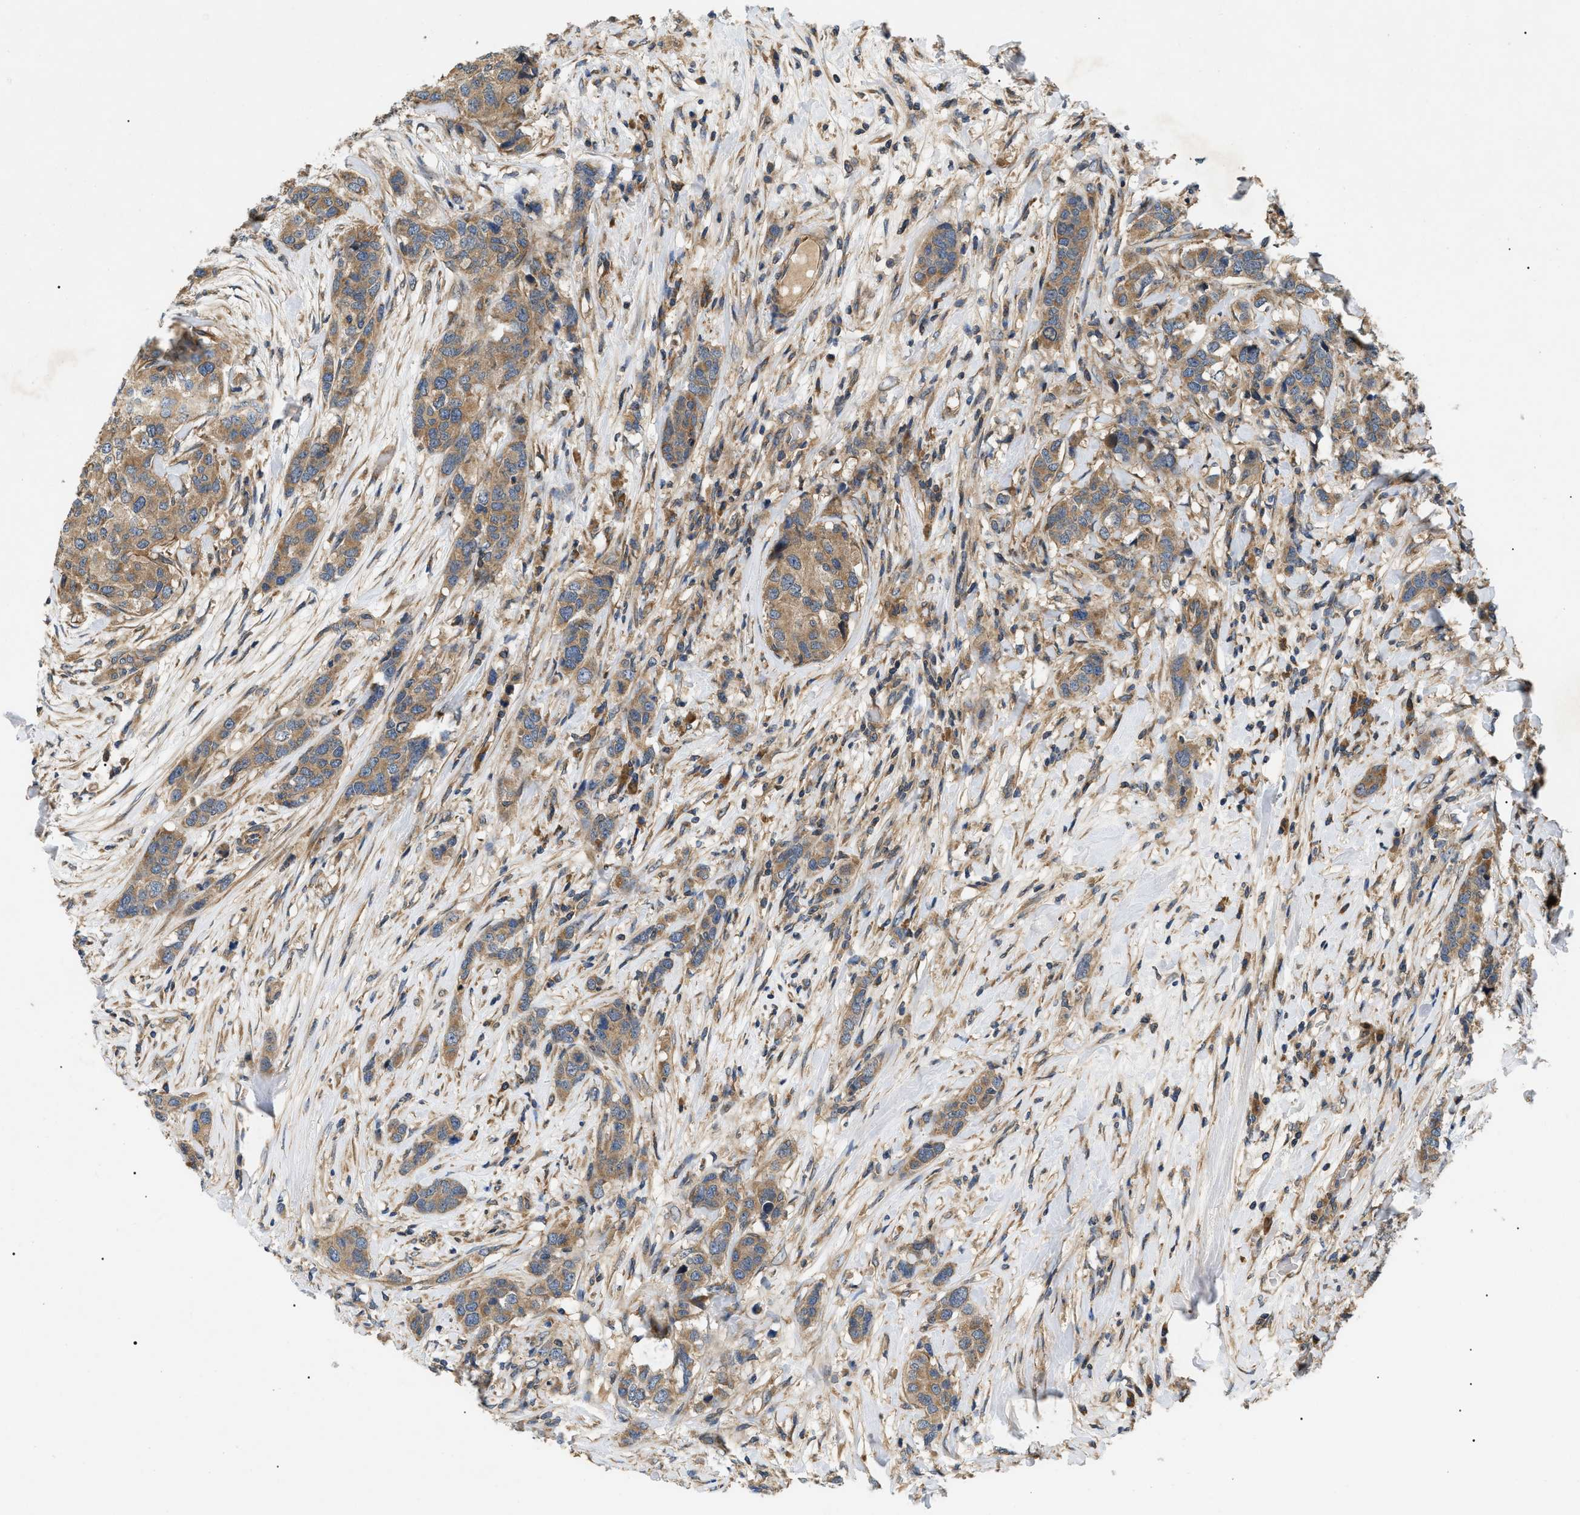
{"staining": {"intensity": "moderate", "quantity": ">75%", "location": "cytoplasmic/membranous"}, "tissue": "breast cancer", "cell_type": "Tumor cells", "image_type": "cancer", "snomed": [{"axis": "morphology", "description": "Lobular carcinoma"}, {"axis": "topography", "description": "Breast"}], "caption": "This is an image of IHC staining of breast cancer, which shows moderate staining in the cytoplasmic/membranous of tumor cells.", "gene": "PPM1B", "patient": {"sex": "female", "age": 59}}